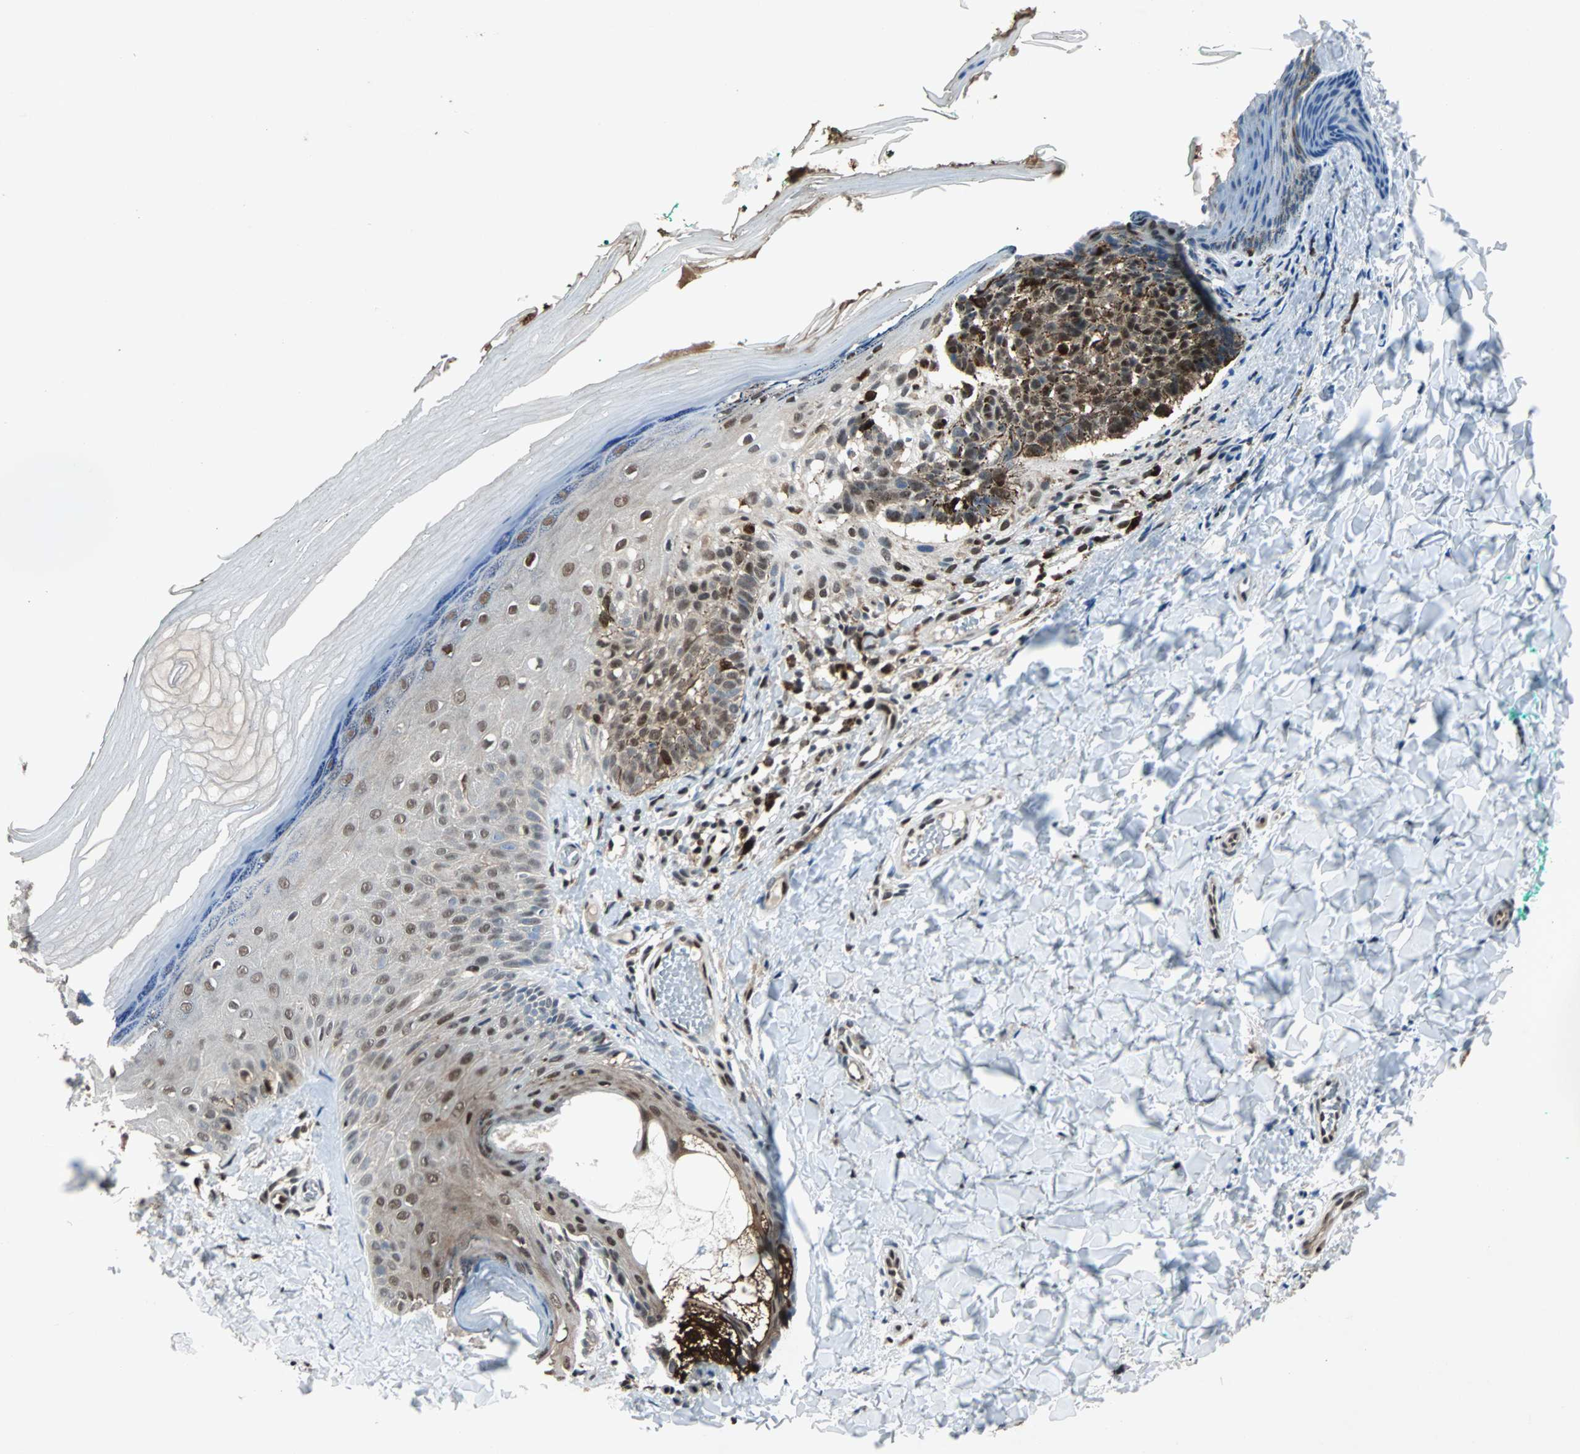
{"staining": {"intensity": "weak", "quantity": "25%-75%", "location": "nuclear"}, "tissue": "skin", "cell_type": "Fibroblasts", "image_type": "normal", "snomed": [{"axis": "morphology", "description": "Normal tissue, NOS"}, {"axis": "topography", "description": "Skin"}], "caption": "A histopathology image of human skin stained for a protein shows weak nuclear brown staining in fibroblasts.", "gene": "ACLY", "patient": {"sex": "male", "age": 26}}